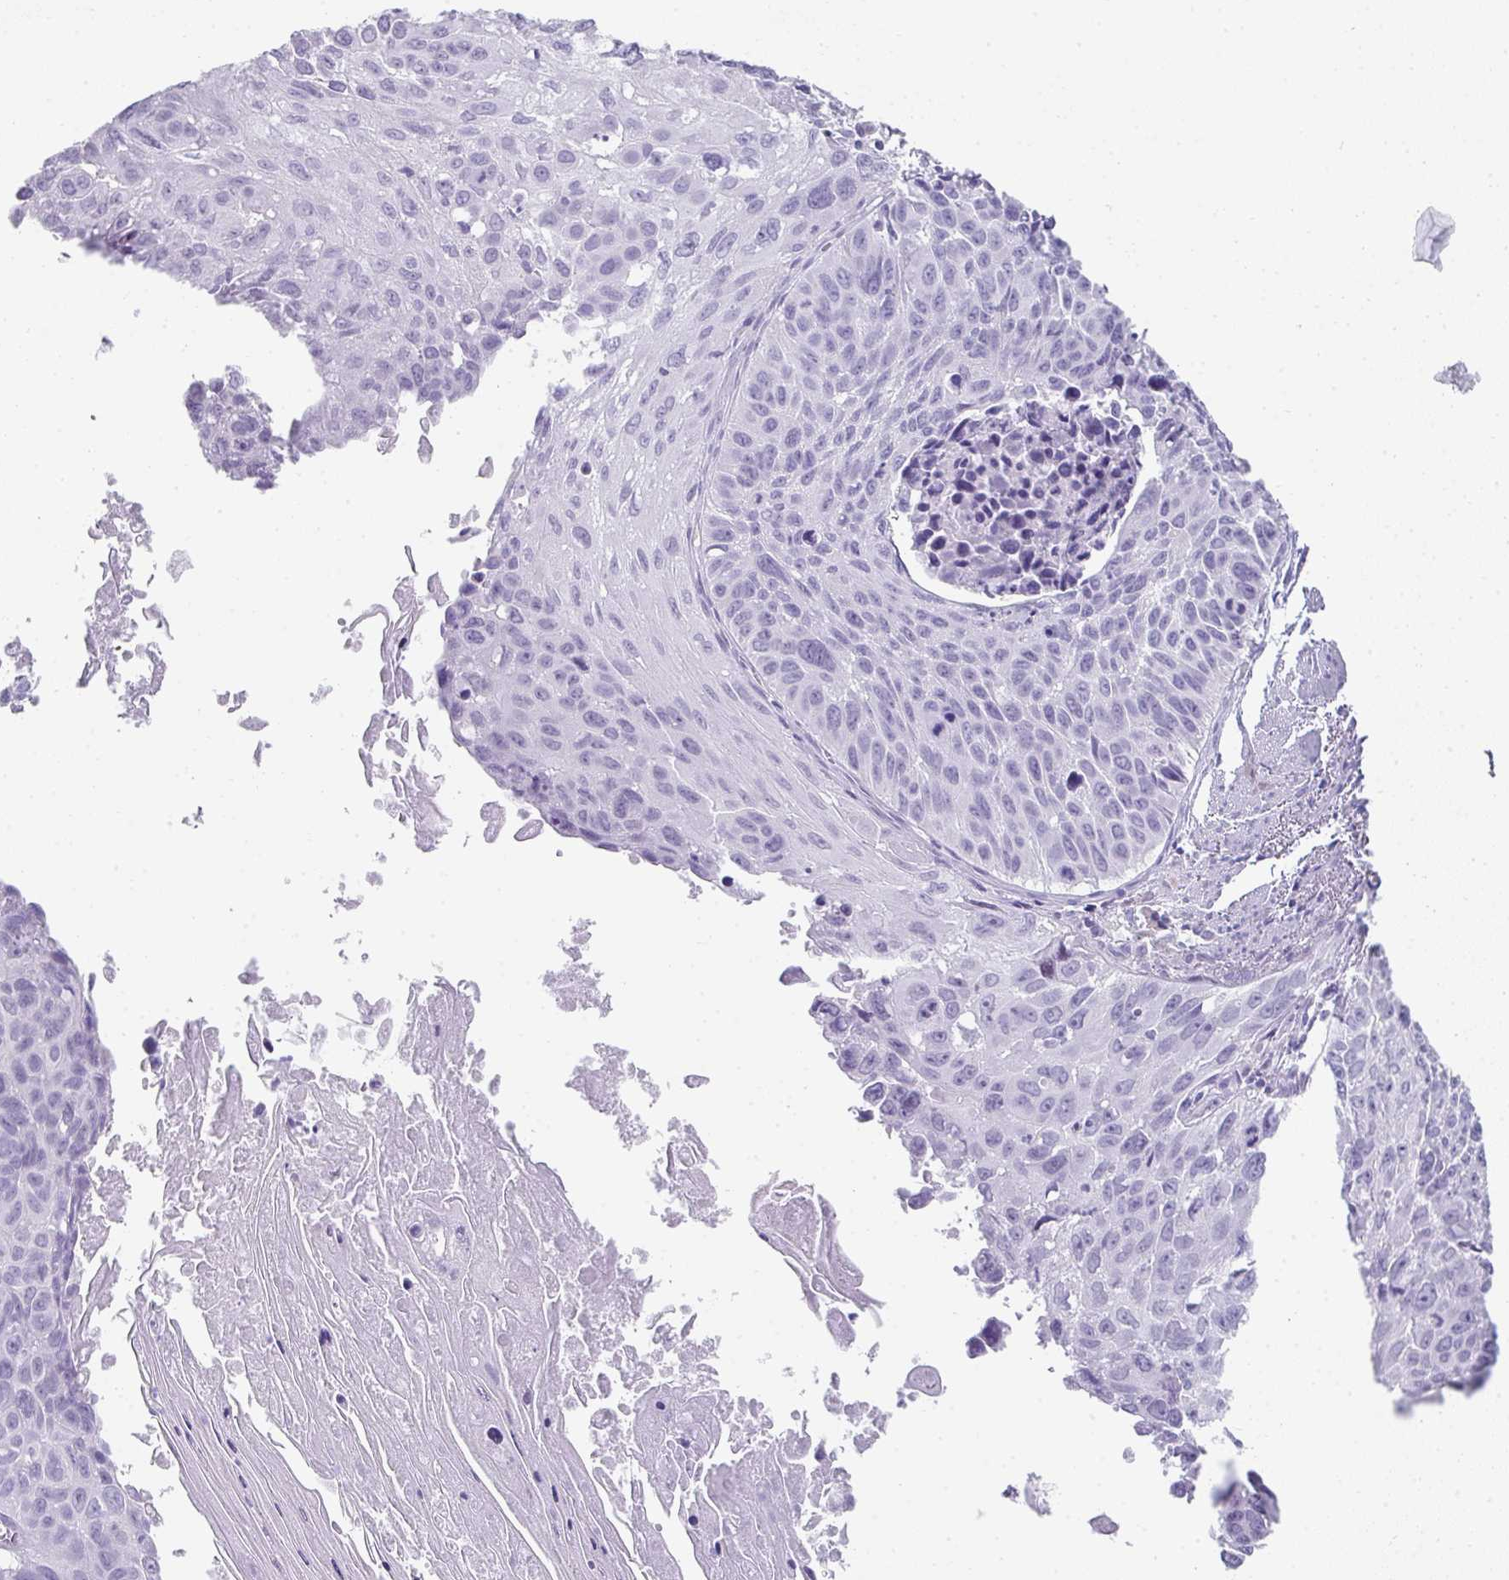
{"staining": {"intensity": "negative", "quantity": "none", "location": "none"}, "tissue": "lung cancer", "cell_type": "Tumor cells", "image_type": "cancer", "snomed": [{"axis": "morphology", "description": "Squamous cell carcinoma, NOS"}, {"axis": "topography", "description": "Lung"}], "caption": "Human lung cancer stained for a protein using immunohistochemistry displays no positivity in tumor cells.", "gene": "RLF", "patient": {"sex": "male", "age": 71}}